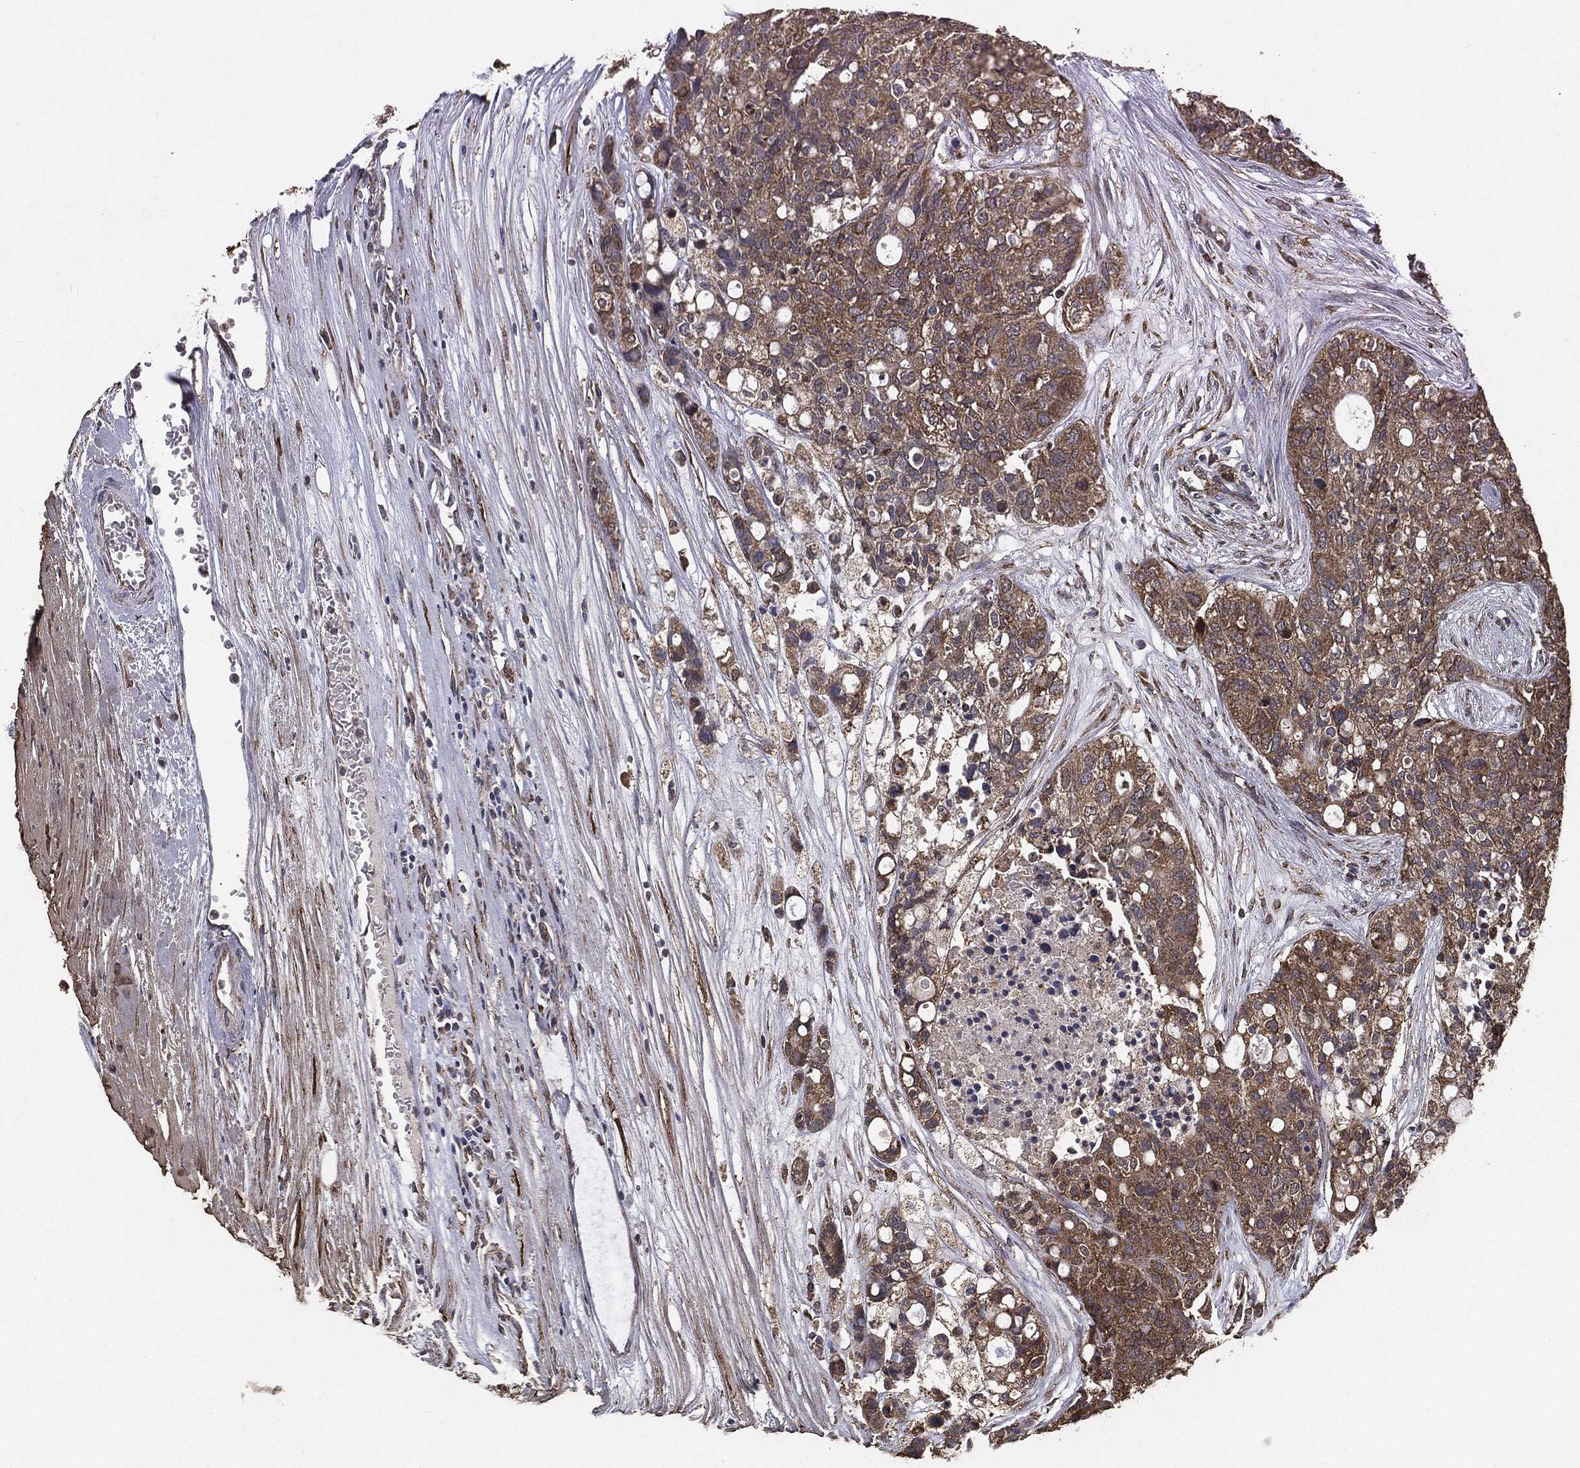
{"staining": {"intensity": "moderate", "quantity": ">75%", "location": "cytoplasmic/membranous"}, "tissue": "carcinoid", "cell_type": "Tumor cells", "image_type": "cancer", "snomed": [{"axis": "morphology", "description": "Carcinoid, malignant, NOS"}, {"axis": "topography", "description": "Colon"}], "caption": "Immunohistochemical staining of carcinoid demonstrates medium levels of moderate cytoplasmic/membranous staining in about >75% of tumor cells.", "gene": "MTOR", "patient": {"sex": "male", "age": 81}}